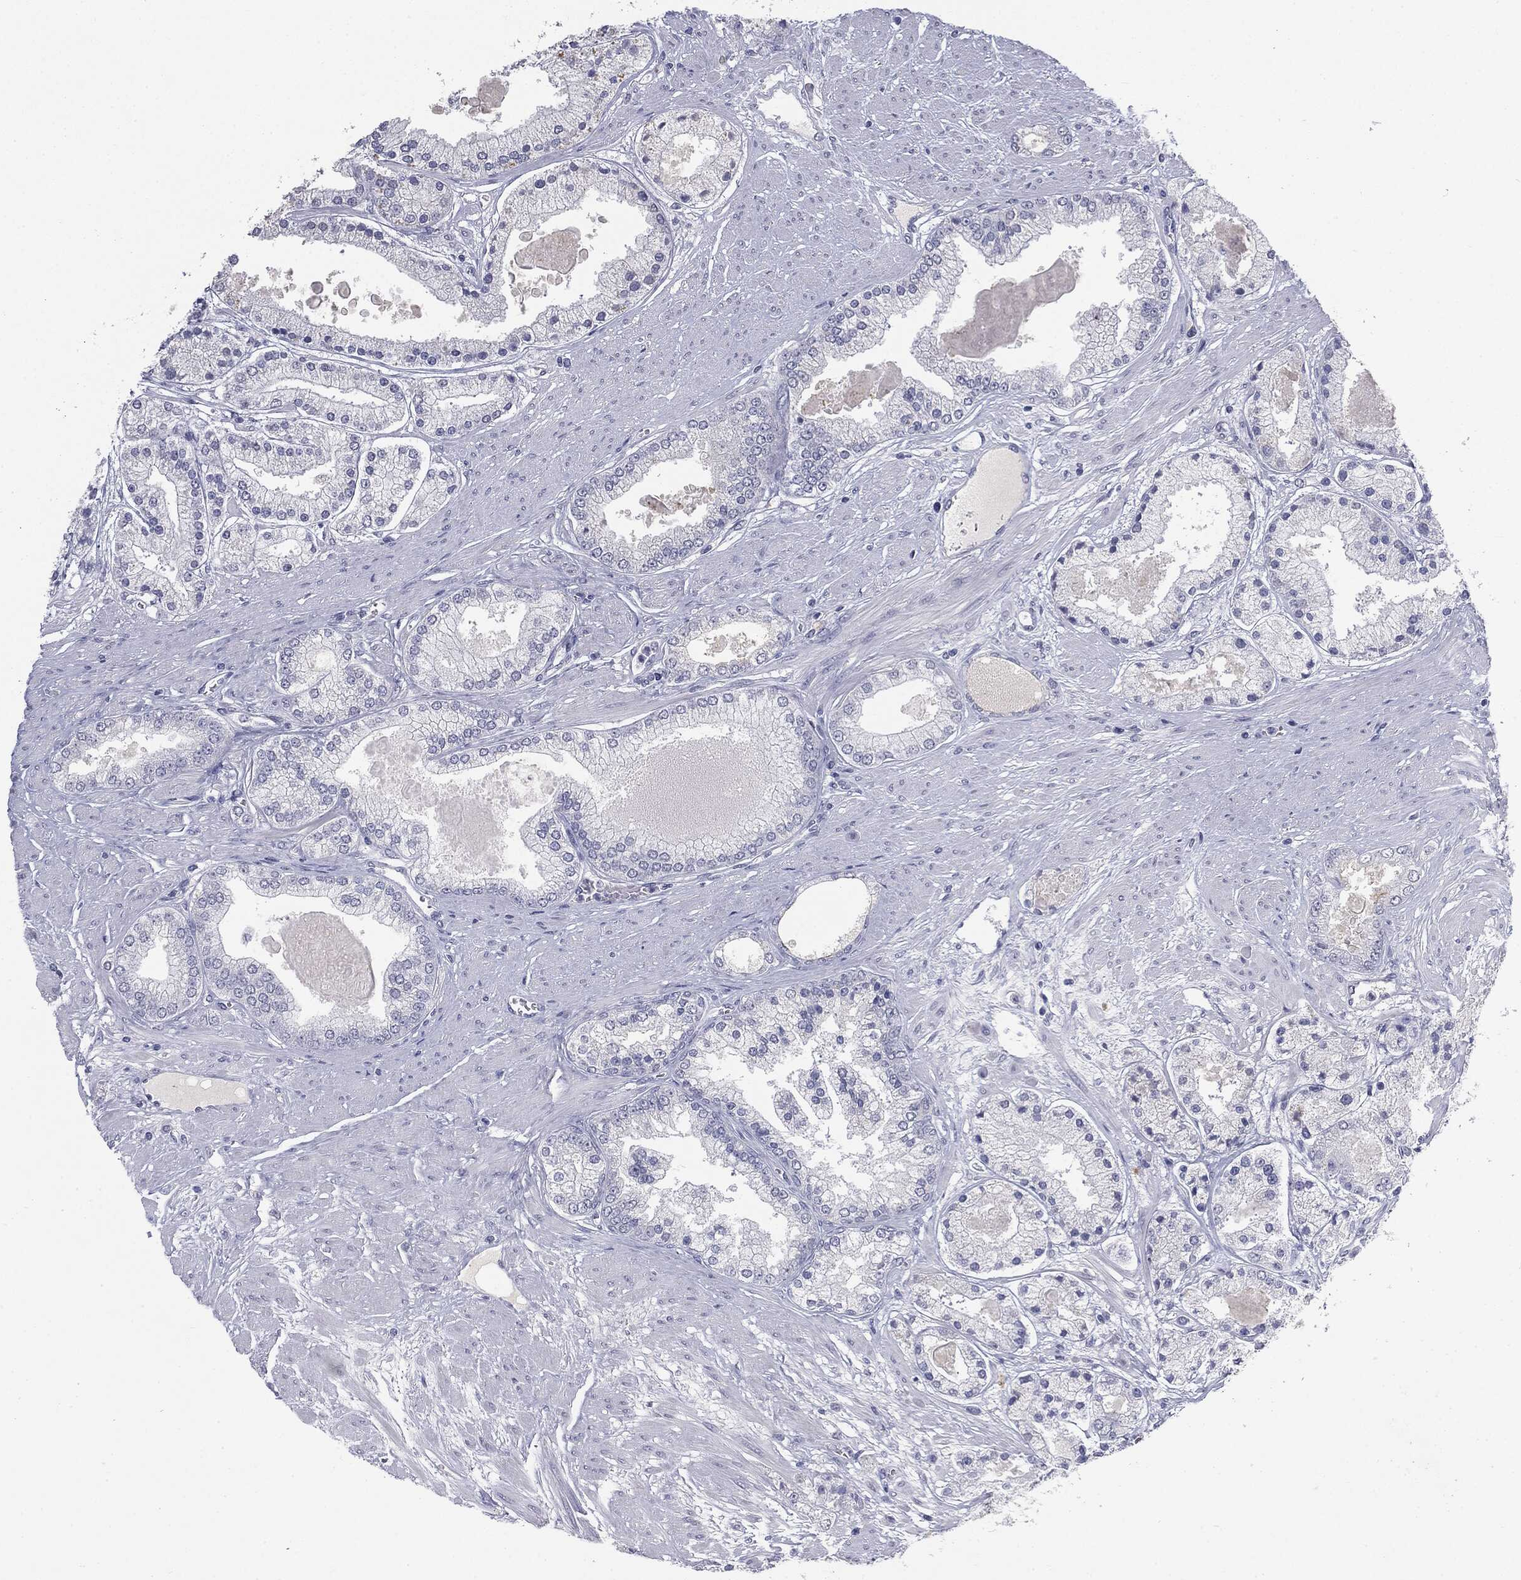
{"staining": {"intensity": "negative", "quantity": "none", "location": "none"}, "tissue": "prostate cancer", "cell_type": "Tumor cells", "image_type": "cancer", "snomed": [{"axis": "morphology", "description": "Adenocarcinoma, High grade"}, {"axis": "topography", "description": "Prostate"}], "caption": "The immunohistochemistry image has no significant expression in tumor cells of prostate cancer (high-grade adenocarcinoma) tissue. (DAB IHC, high magnification).", "gene": "MUC1", "patient": {"sex": "male", "age": 67}}